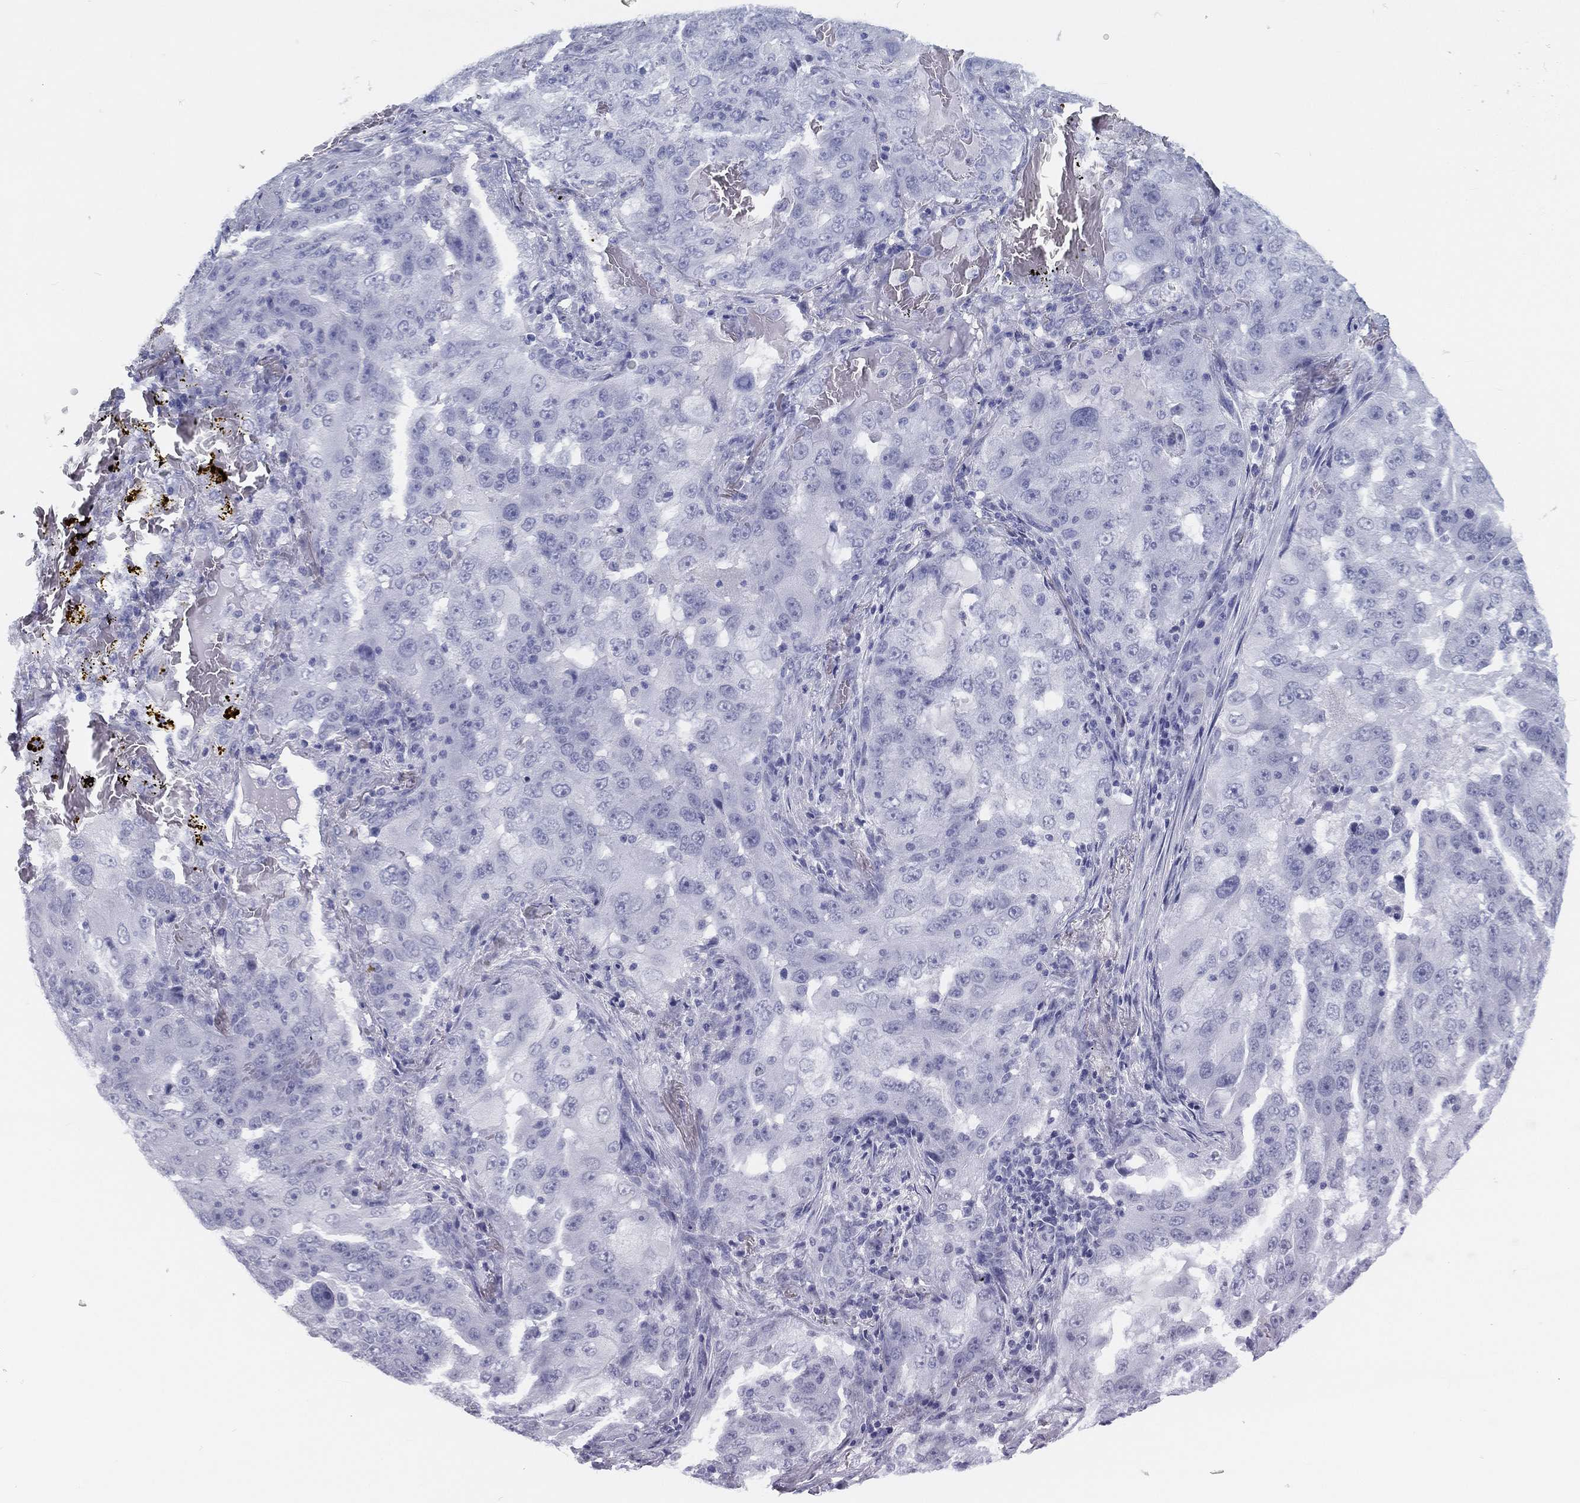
{"staining": {"intensity": "negative", "quantity": "none", "location": "none"}, "tissue": "lung cancer", "cell_type": "Tumor cells", "image_type": "cancer", "snomed": [{"axis": "morphology", "description": "Adenocarcinoma, NOS"}, {"axis": "topography", "description": "Lung"}], "caption": "An image of lung cancer (adenocarcinoma) stained for a protein displays no brown staining in tumor cells.", "gene": "ATP1B2", "patient": {"sex": "female", "age": 61}}